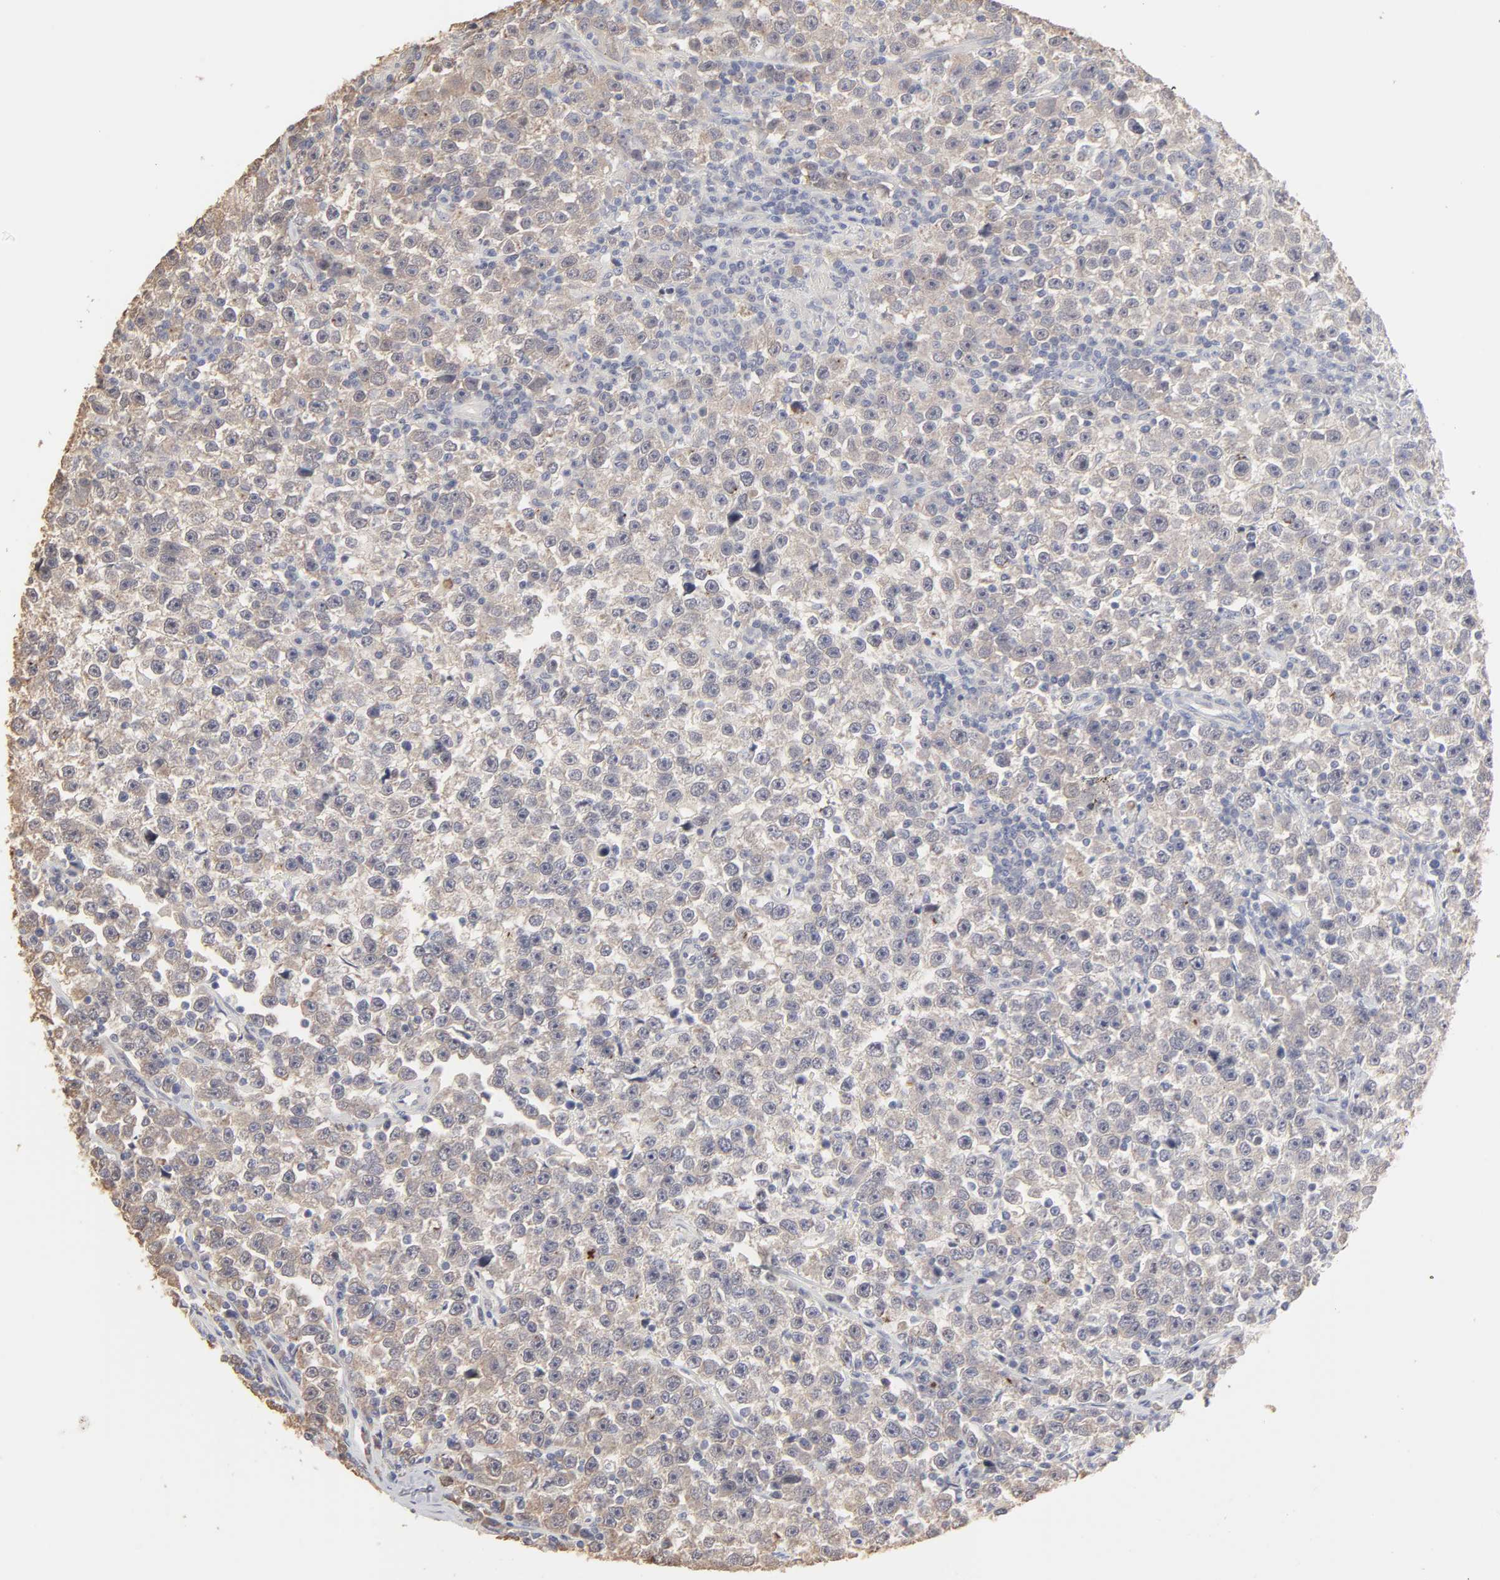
{"staining": {"intensity": "weak", "quantity": ">75%", "location": "cytoplasmic/membranous"}, "tissue": "testis cancer", "cell_type": "Tumor cells", "image_type": "cancer", "snomed": [{"axis": "morphology", "description": "Seminoma, NOS"}, {"axis": "topography", "description": "Testis"}], "caption": "Brown immunohistochemical staining in human testis cancer (seminoma) shows weak cytoplasmic/membranous positivity in approximately >75% of tumor cells.", "gene": "DNAL4", "patient": {"sex": "male", "age": 43}}